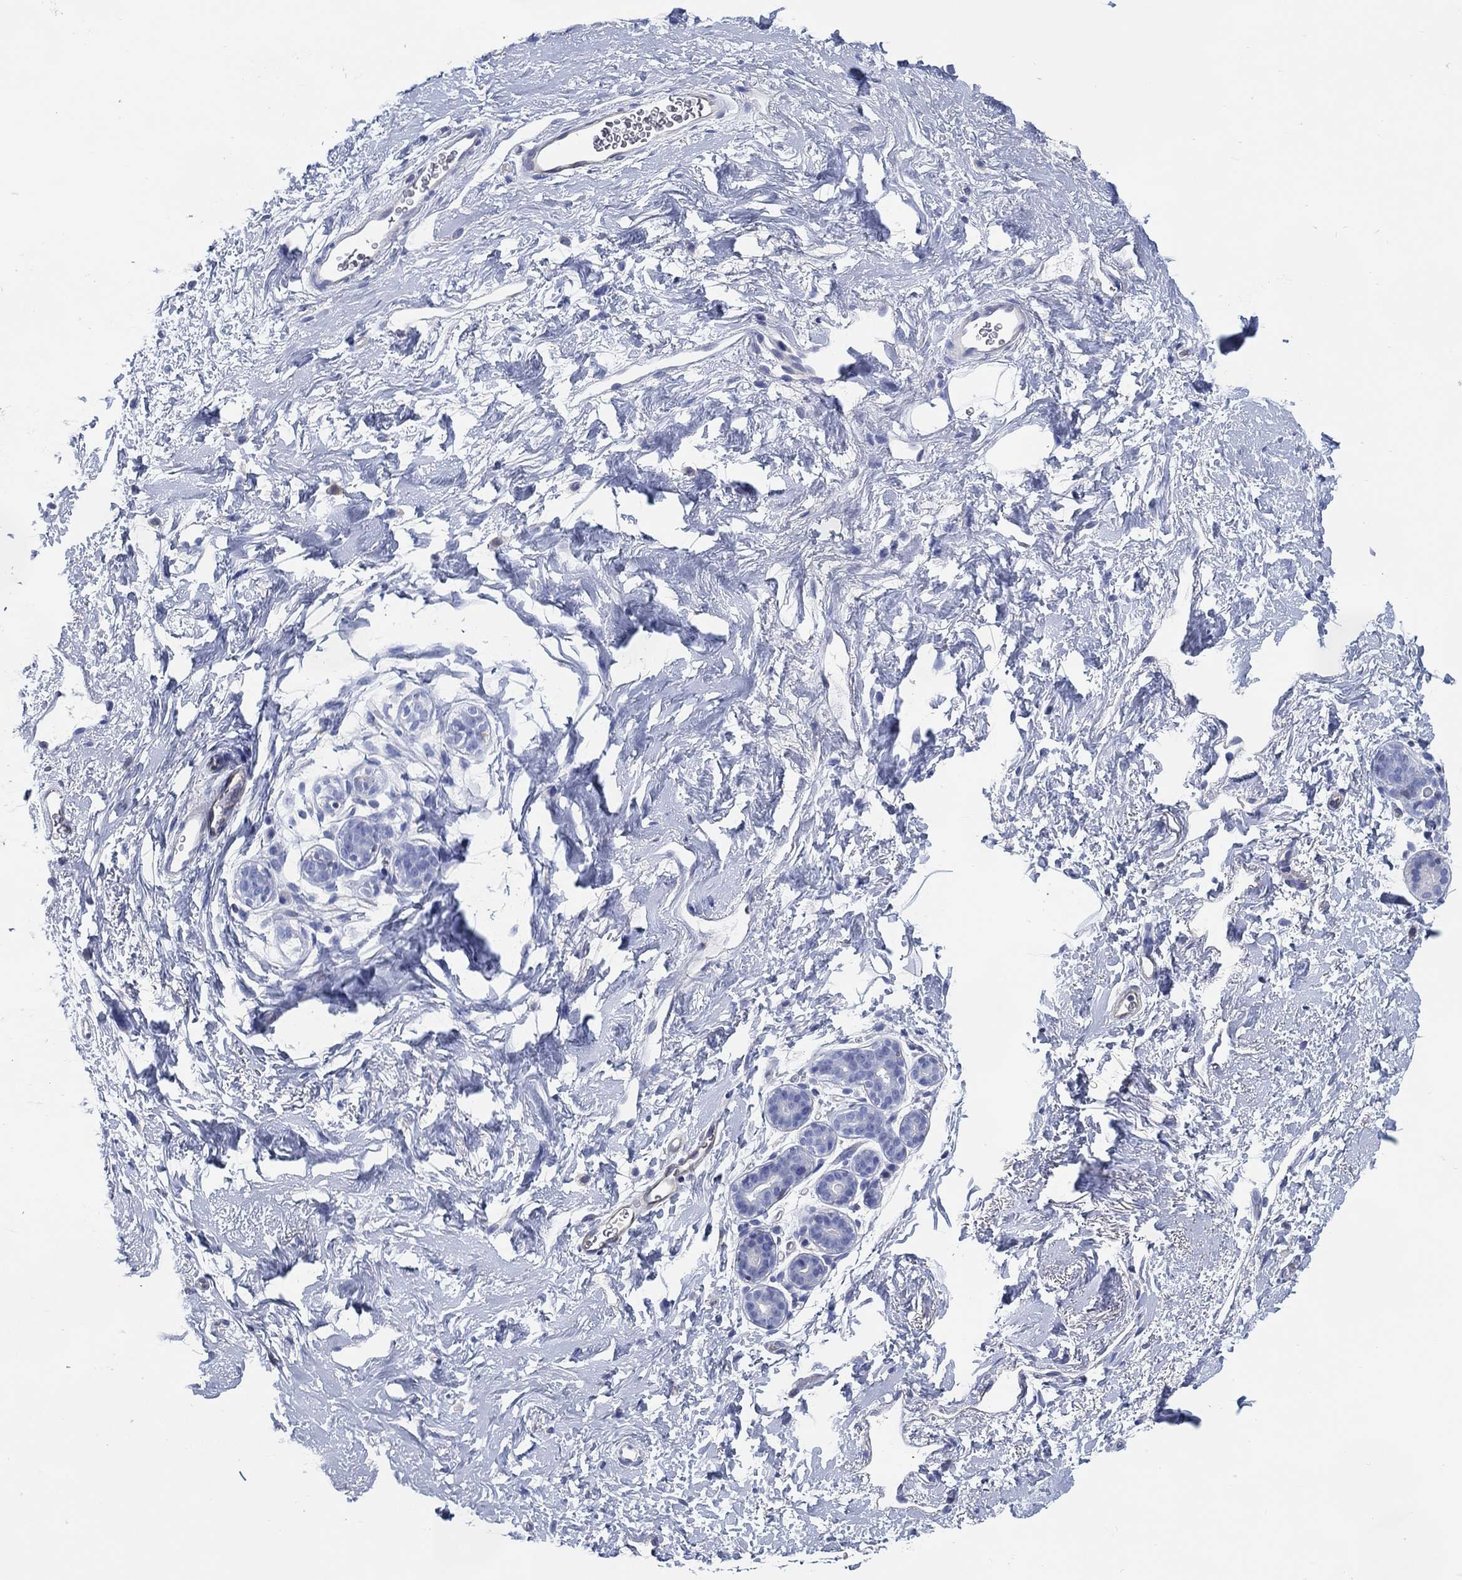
{"staining": {"intensity": "negative", "quantity": "none", "location": "none"}, "tissue": "breast", "cell_type": "Adipocytes", "image_type": "normal", "snomed": [{"axis": "morphology", "description": "Normal tissue, NOS"}, {"axis": "topography", "description": "Breast"}], "caption": "The micrograph displays no staining of adipocytes in unremarkable breast. Nuclei are stained in blue.", "gene": "DDI1", "patient": {"sex": "female", "age": 43}}